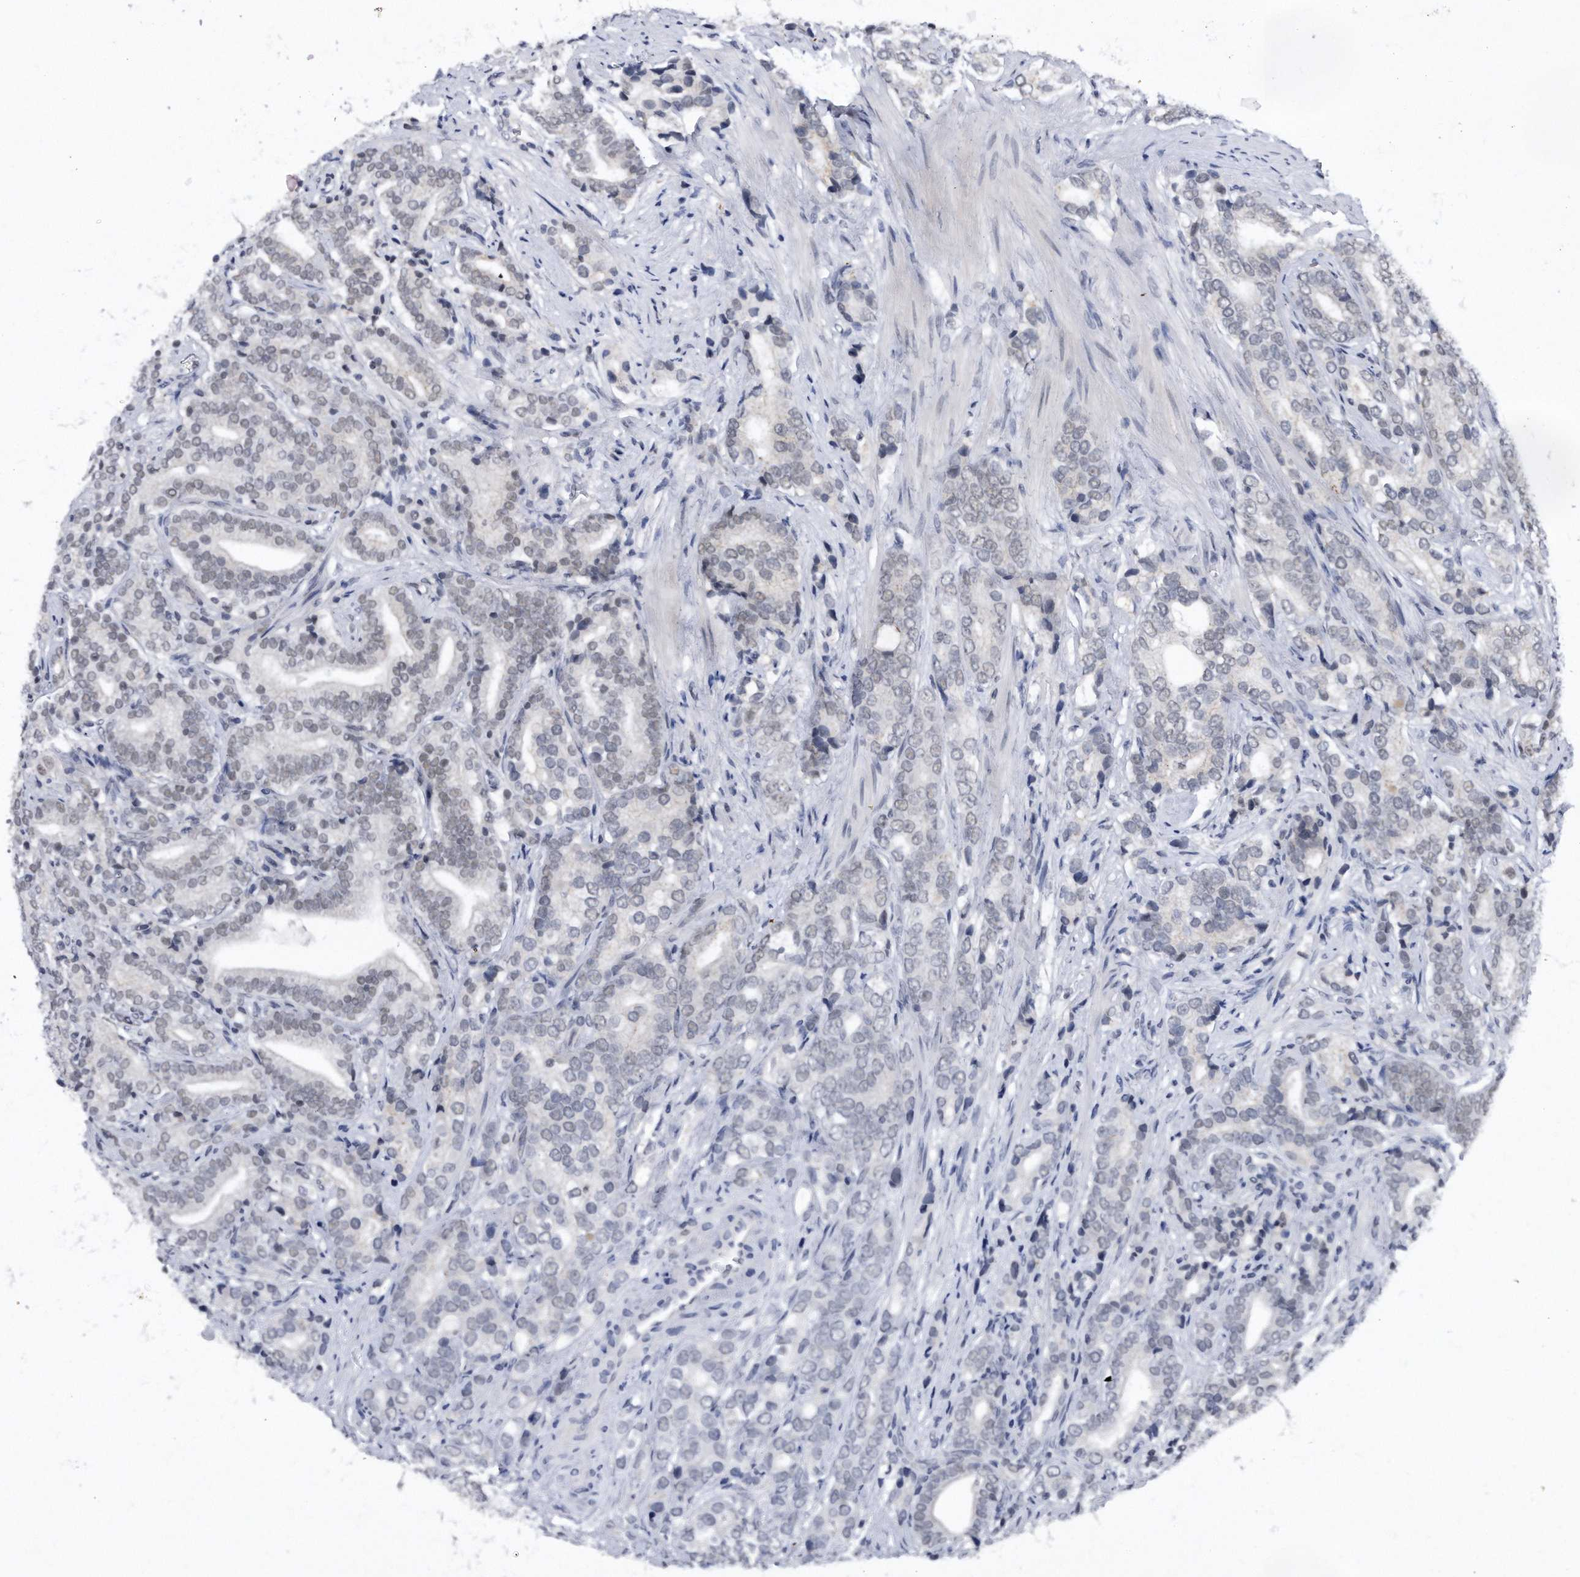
{"staining": {"intensity": "negative", "quantity": "none", "location": "none"}, "tissue": "prostate cancer", "cell_type": "Tumor cells", "image_type": "cancer", "snomed": [{"axis": "morphology", "description": "Adenocarcinoma, High grade"}, {"axis": "topography", "description": "Prostate"}], "caption": "Tumor cells show no significant protein expression in high-grade adenocarcinoma (prostate).", "gene": "VIRMA", "patient": {"sex": "male", "age": 57}}